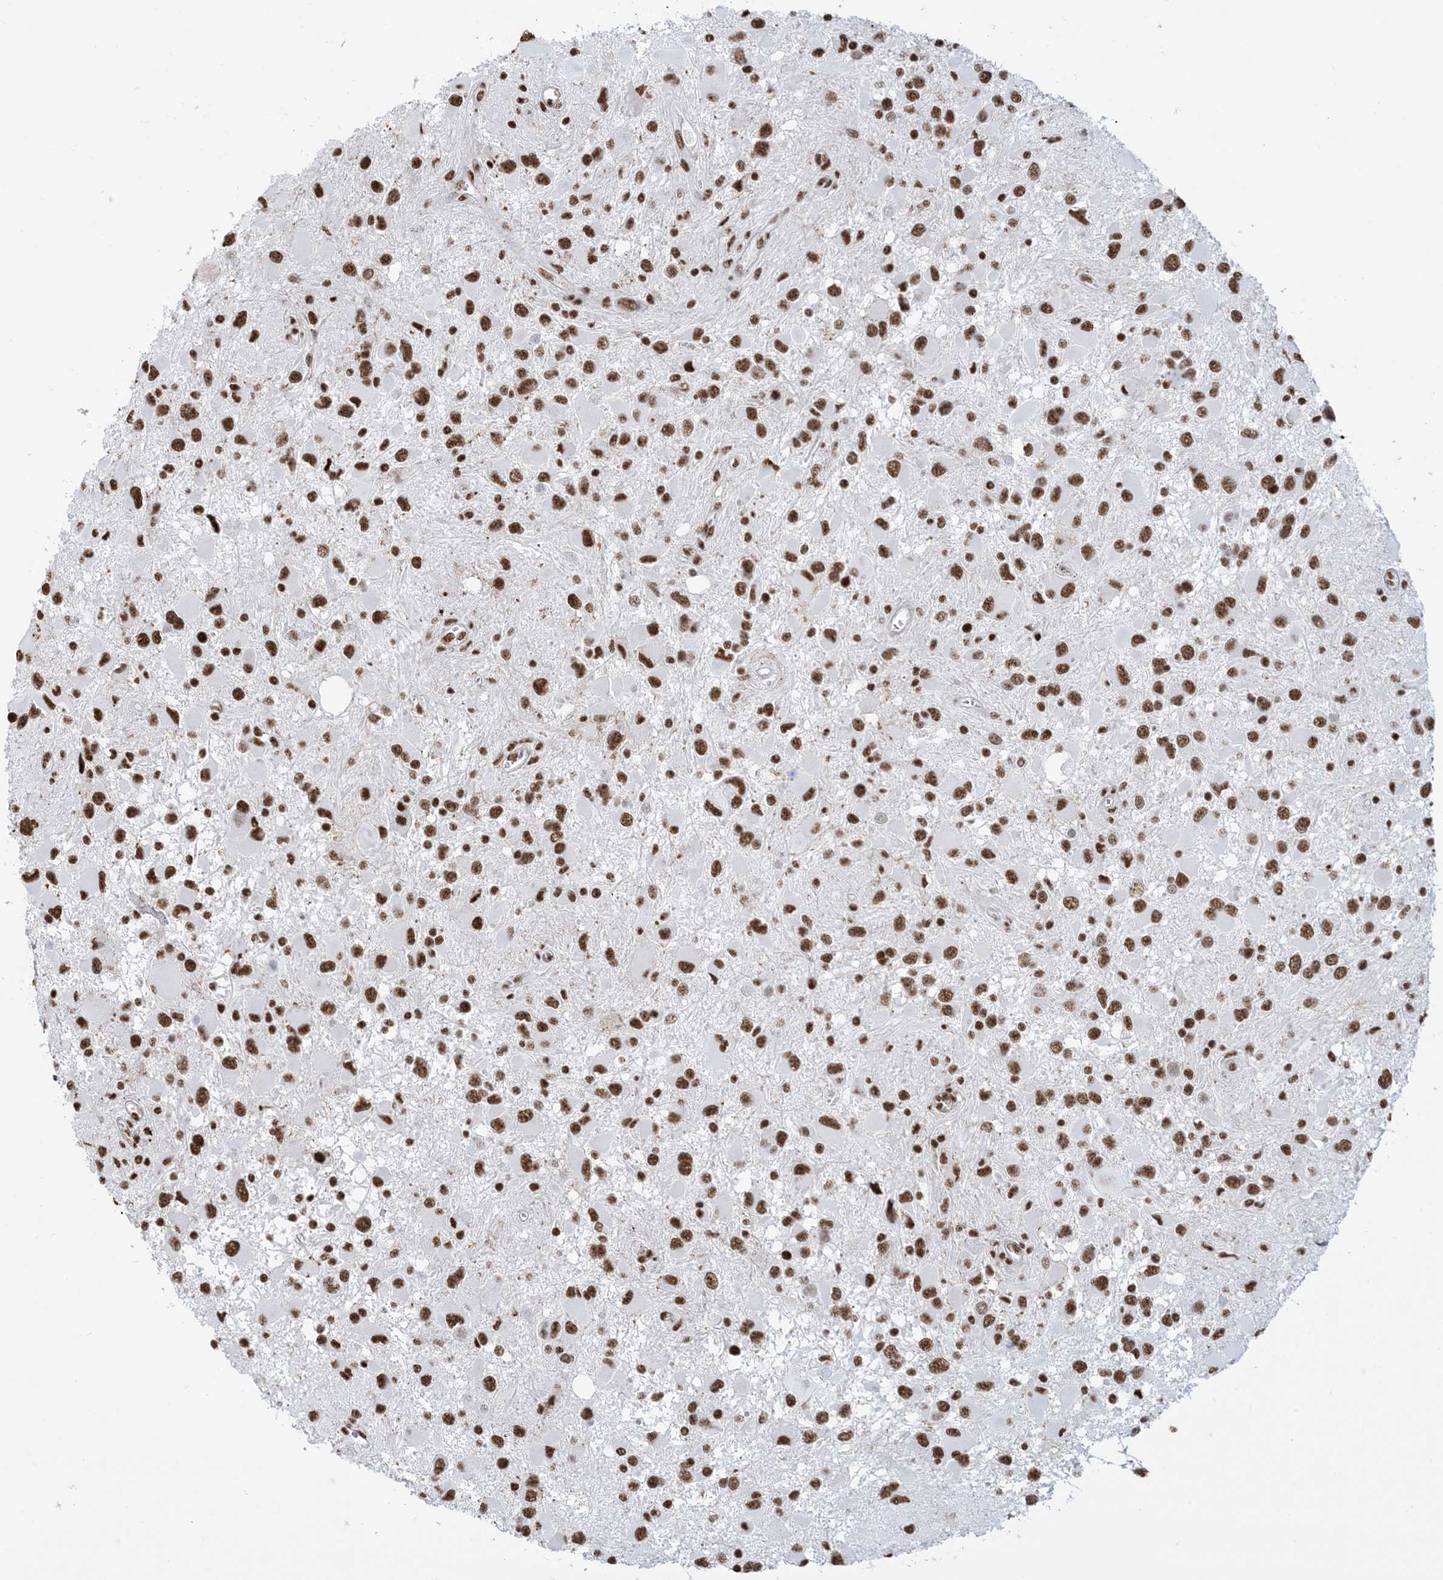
{"staining": {"intensity": "strong", "quantity": ">75%", "location": "nuclear"}, "tissue": "glioma", "cell_type": "Tumor cells", "image_type": "cancer", "snomed": [{"axis": "morphology", "description": "Glioma, malignant, High grade"}, {"axis": "topography", "description": "Brain"}], "caption": "A micrograph of glioma stained for a protein shows strong nuclear brown staining in tumor cells.", "gene": "ZNF792", "patient": {"sex": "male", "age": 53}}